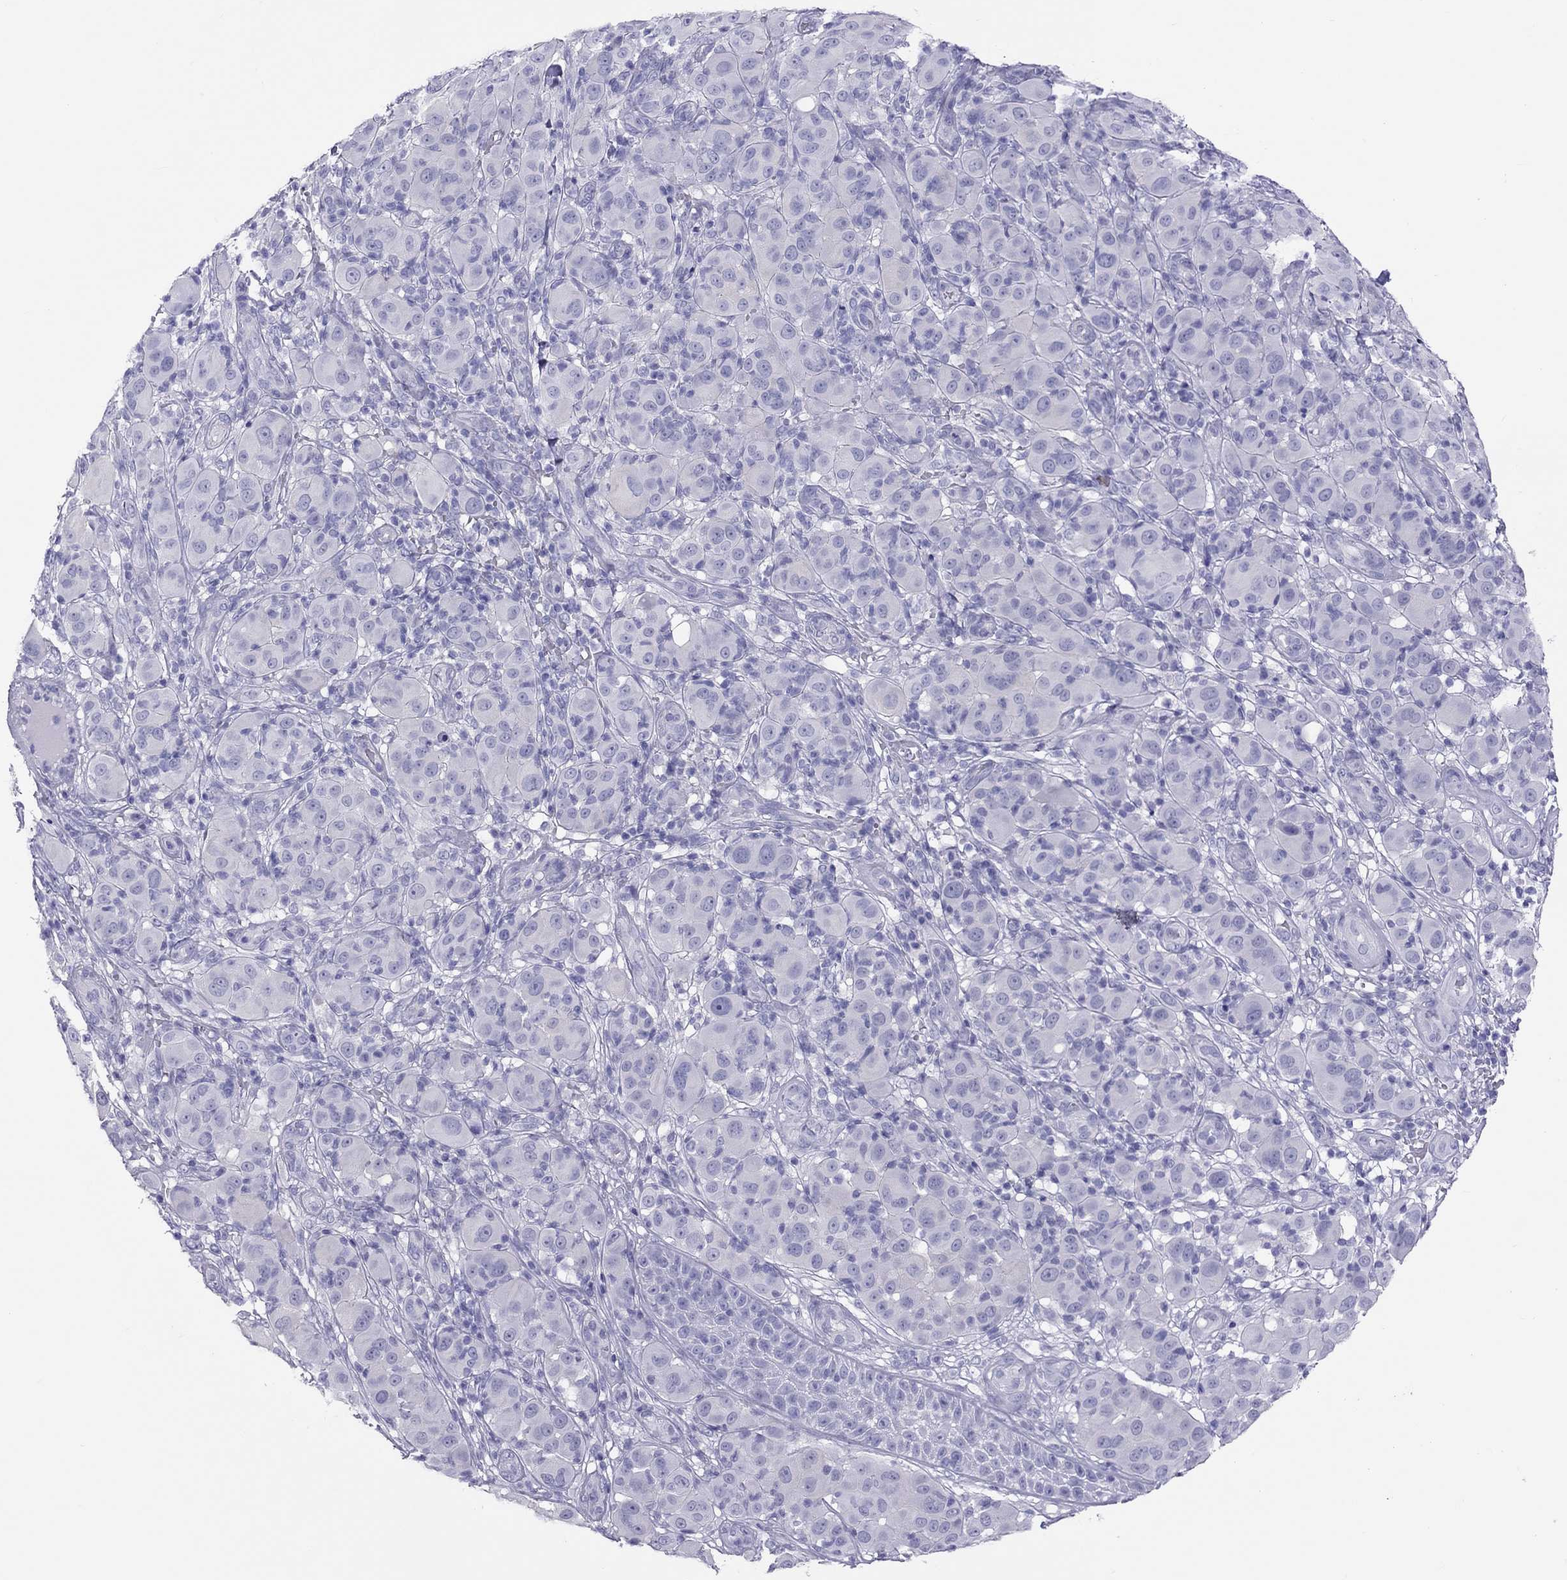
{"staining": {"intensity": "negative", "quantity": "none", "location": "none"}, "tissue": "melanoma", "cell_type": "Tumor cells", "image_type": "cancer", "snomed": [{"axis": "morphology", "description": "Malignant melanoma, NOS"}, {"axis": "topography", "description": "Skin"}], "caption": "IHC histopathology image of neoplastic tissue: human malignant melanoma stained with DAB (3,3'-diaminobenzidine) exhibits no significant protein expression in tumor cells.", "gene": "PSMB11", "patient": {"sex": "female", "age": 87}}